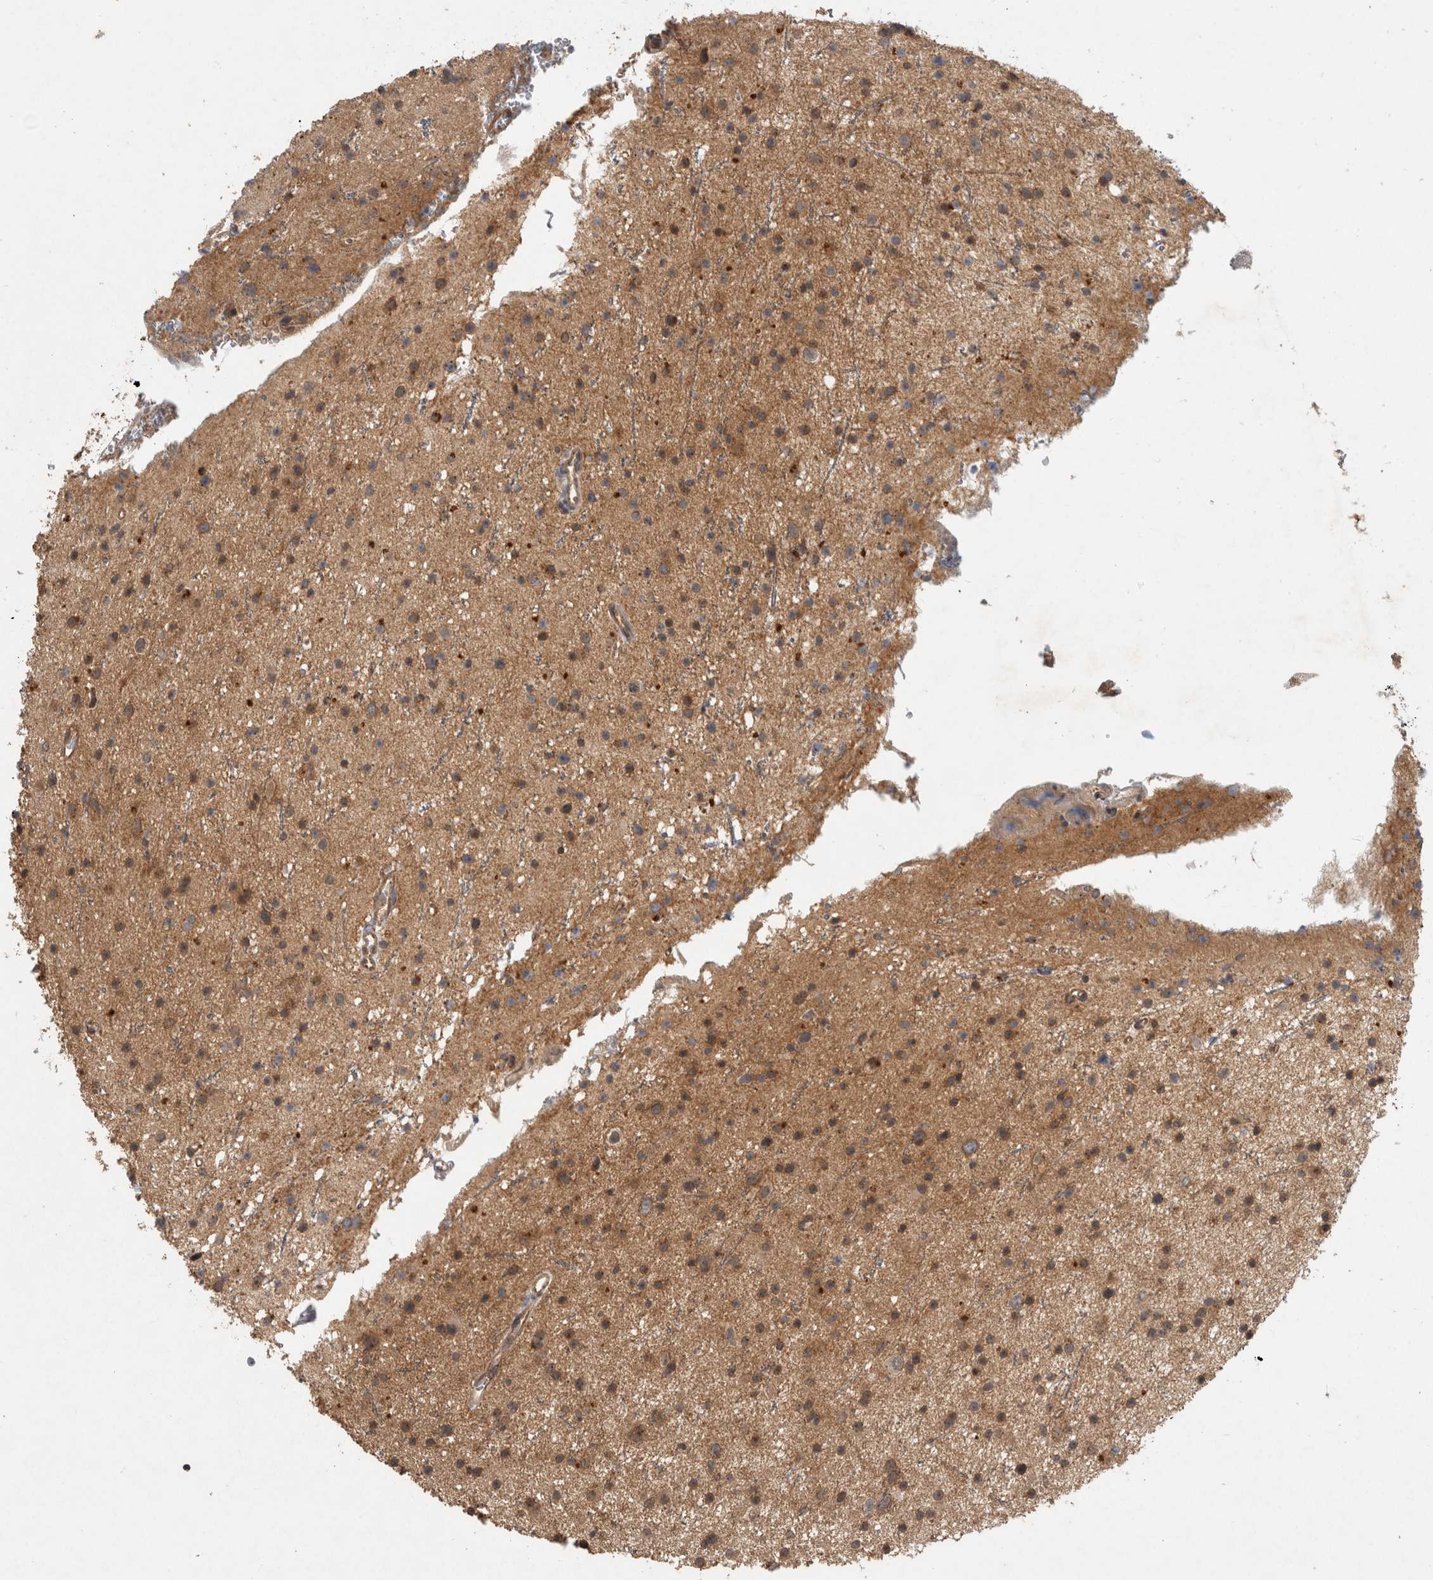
{"staining": {"intensity": "moderate", "quantity": ">75%", "location": "cytoplasmic/membranous"}, "tissue": "glioma", "cell_type": "Tumor cells", "image_type": "cancer", "snomed": [{"axis": "morphology", "description": "Glioma, malignant, Low grade"}, {"axis": "topography", "description": "Cerebral cortex"}], "caption": "Immunohistochemistry histopathology image of neoplastic tissue: malignant glioma (low-grade) stained using immunohistochemistry (IHC) exhibits medium levels of moderate protein expression localized specifically in the cytoplasmic/membranous of tumor cells, appearing as a cytoplasmic/membranous brown color.", "gene": "RHPN1", "patient": {"sex": "female", "age": 39}}